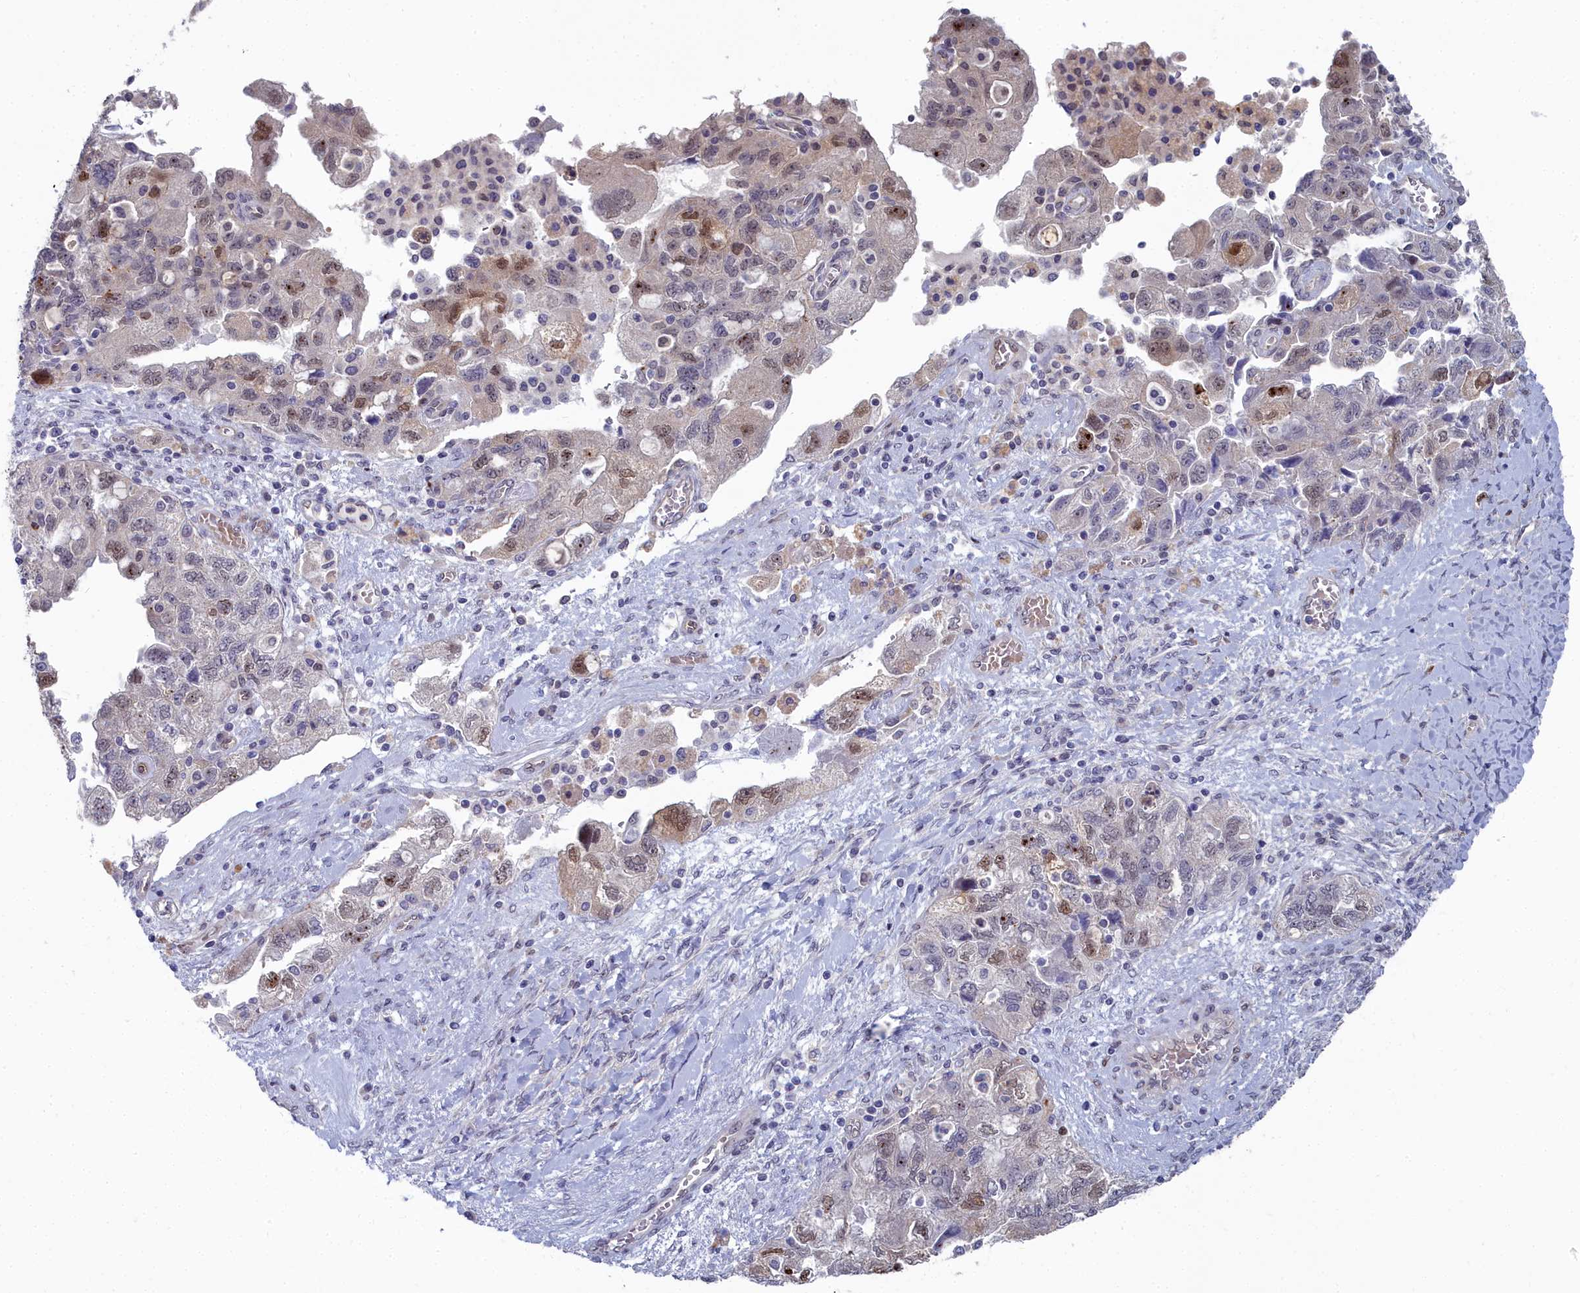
{"staining": {"intensity": "moderate", "quantity": "<25%", "location": "nuclear"}, "tissue": "ovarian cancer", "cell_type": "Tumor cells", "image_type": "cancer", "snomed": [{"axis": "morphology", "description": "Carcinoma, NOS"}, {"axis": "morphology", "description": "Cystadenocarcinoma, serous, NOS"}, {"axis": "topography", "description": "Ovary"}], "caption": "DAB immunohistochemical staining of serous cystadenocarcinoma (ovarian) demonstrates moderate nuclear protein staining in about <25% of tumor cells. The protein of interest is stained brown, and the nuclei are stained in blue (DAB (3,3'-diaminobenzidine) IHC with brightfield microscopy, high magnification).", "gene": "RPS27A", "patient": {"sex": "female", "age": 69}}